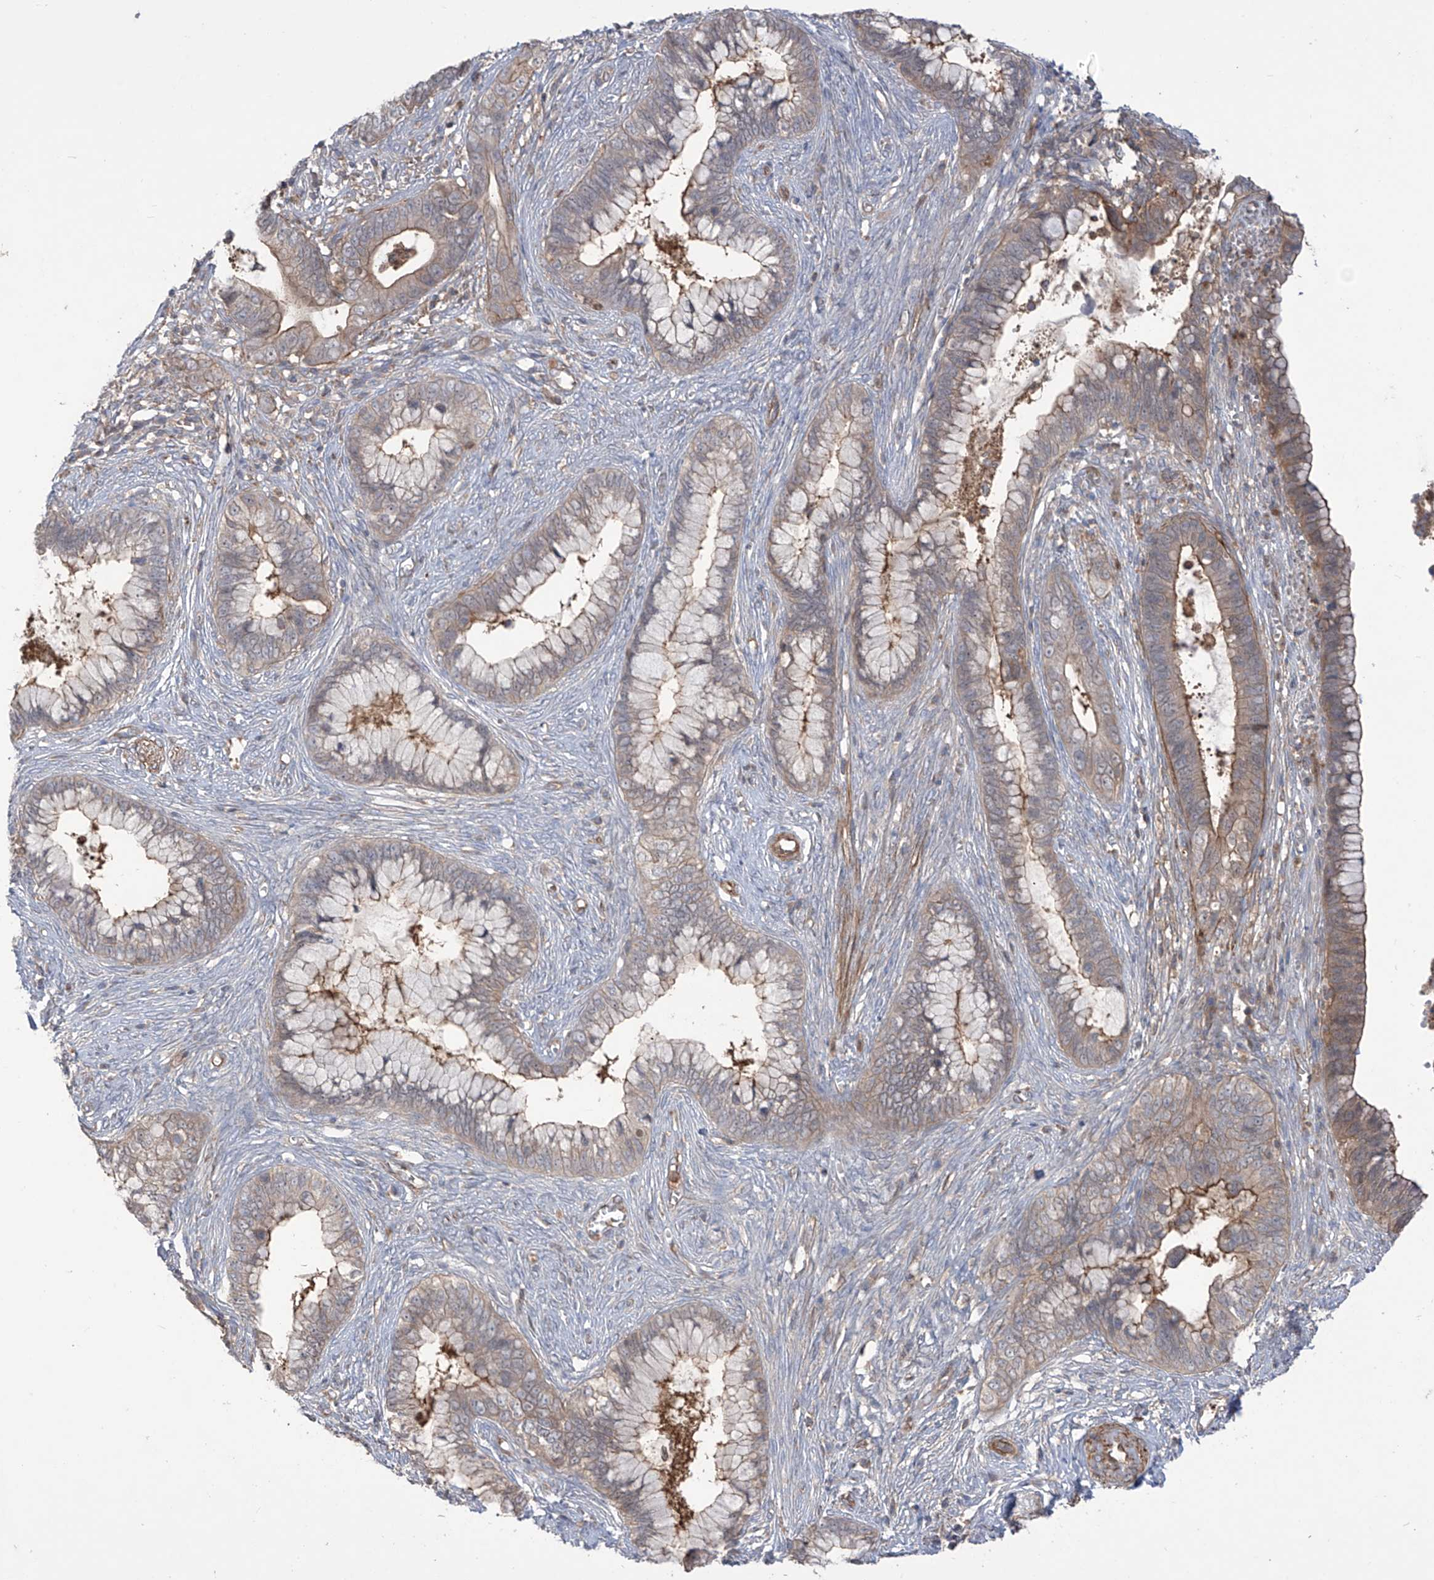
{"staining": {"intensity": "weak", "quantity": ">75%", "location": "cytoplasmic/membranous"}, "tissue": "cervical cancer", "cell_type": "Tumor cells", "image_type": "cancer", "snomed": [{"axis": "morphology", "description": "Adenocarcinoma, NOS"}, {"axis": "topography", "description": "Cervix"}], "caption": "Cervical cancer stained with a brown dye exhibits weak cytoplasmic/membranous positive expression in approximately >75% of tumor cells.", "gene": "TRMU", "patient": {"sex": "female", "age": 44}}